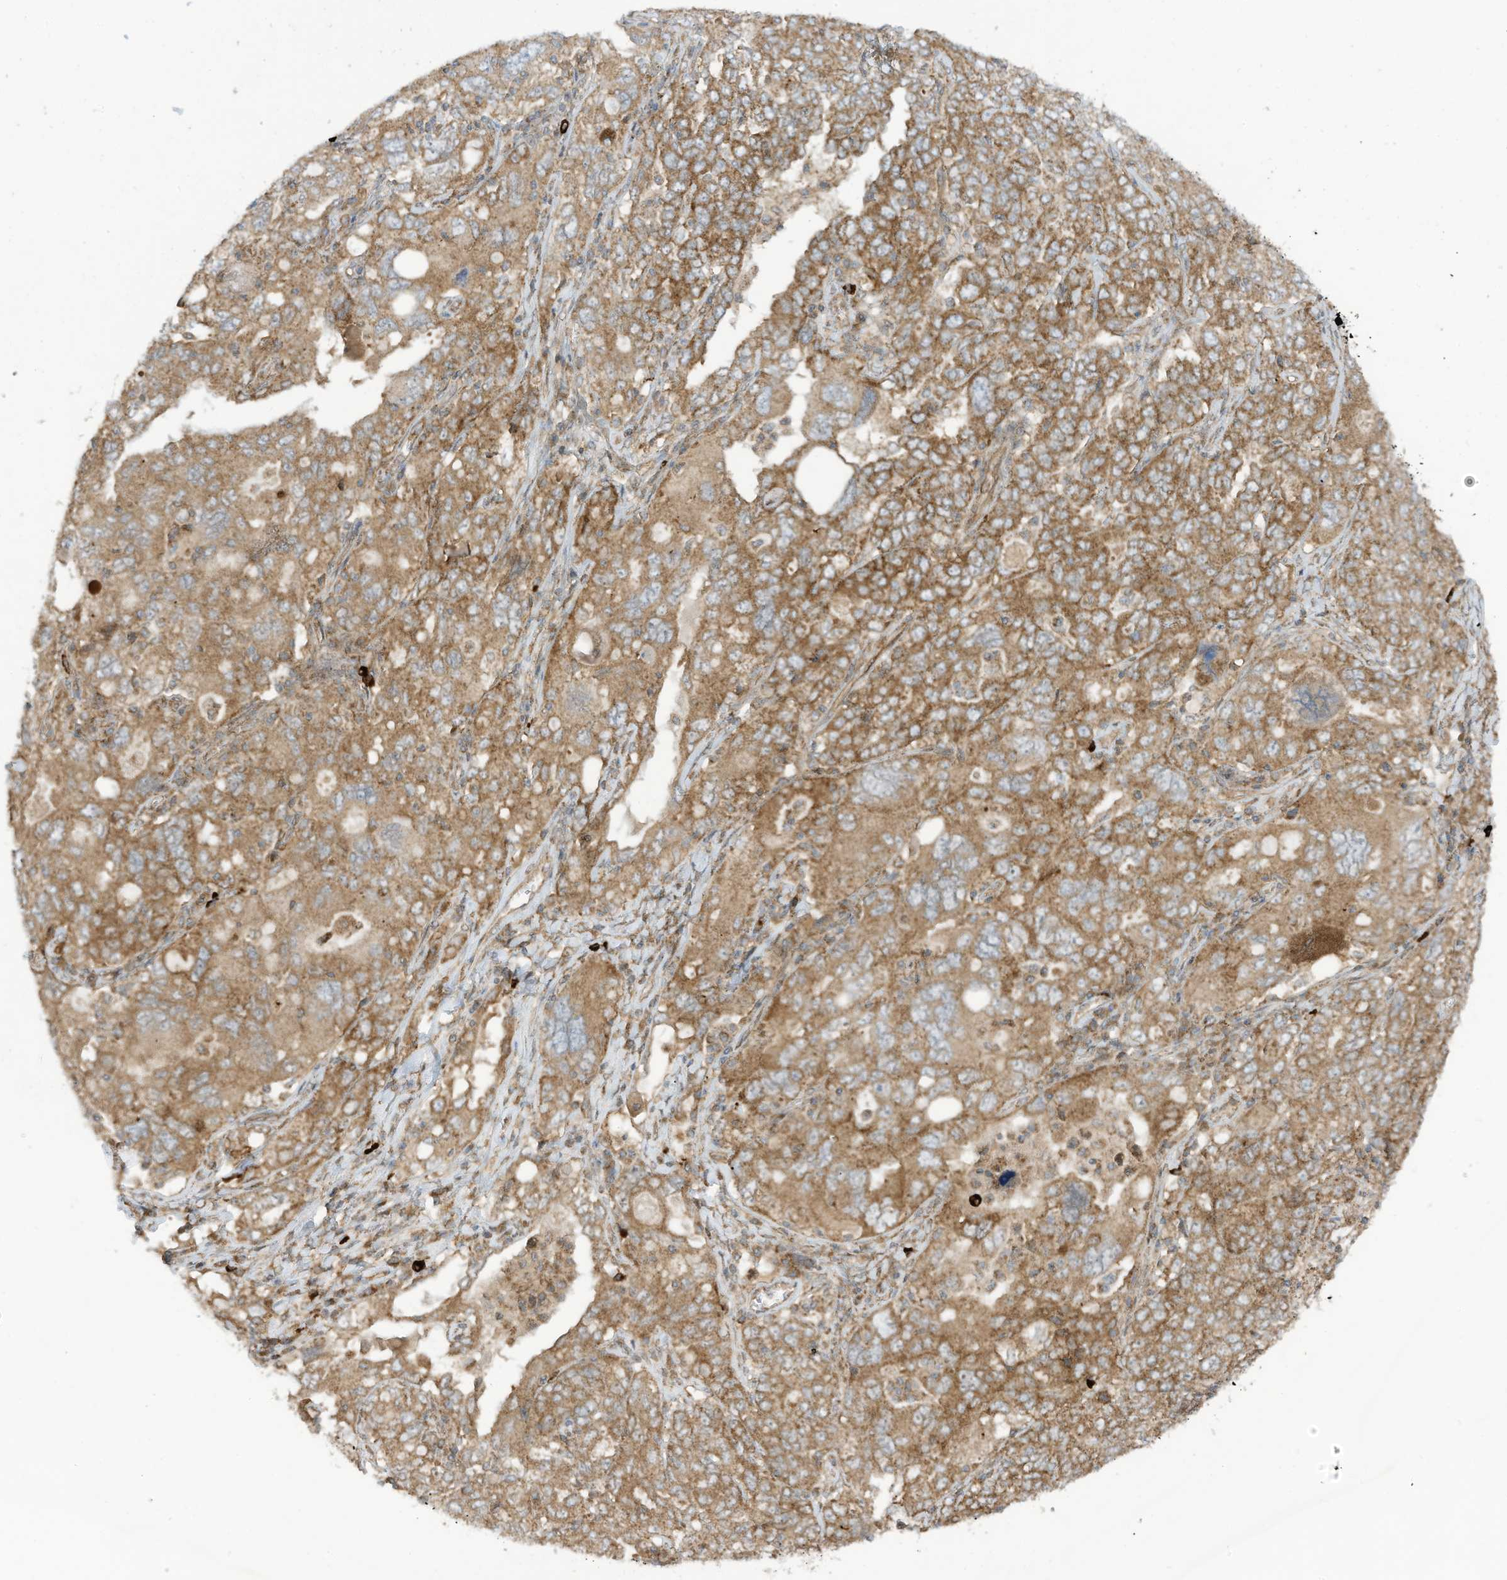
{"staining": {"intensity": "moderate", "quantity": ">75%", "location": "cytoplasmic/membranous"}, "tissue": "ovarian cancer", "cell_type": "Tumor cells", "image_type": "cancer", "snomed": [{"axis": "morphology", "description": "Carcinoma, endometroid"}, {"axis": "topography", "description": "Ovary"}], "caption": "Human ovarian endometroid carcinoma stained with a protein marker demonstrates moderate staining in tumor cells.", "gene": "REPS1", "patient": {"sex": "female", "age": 62}}